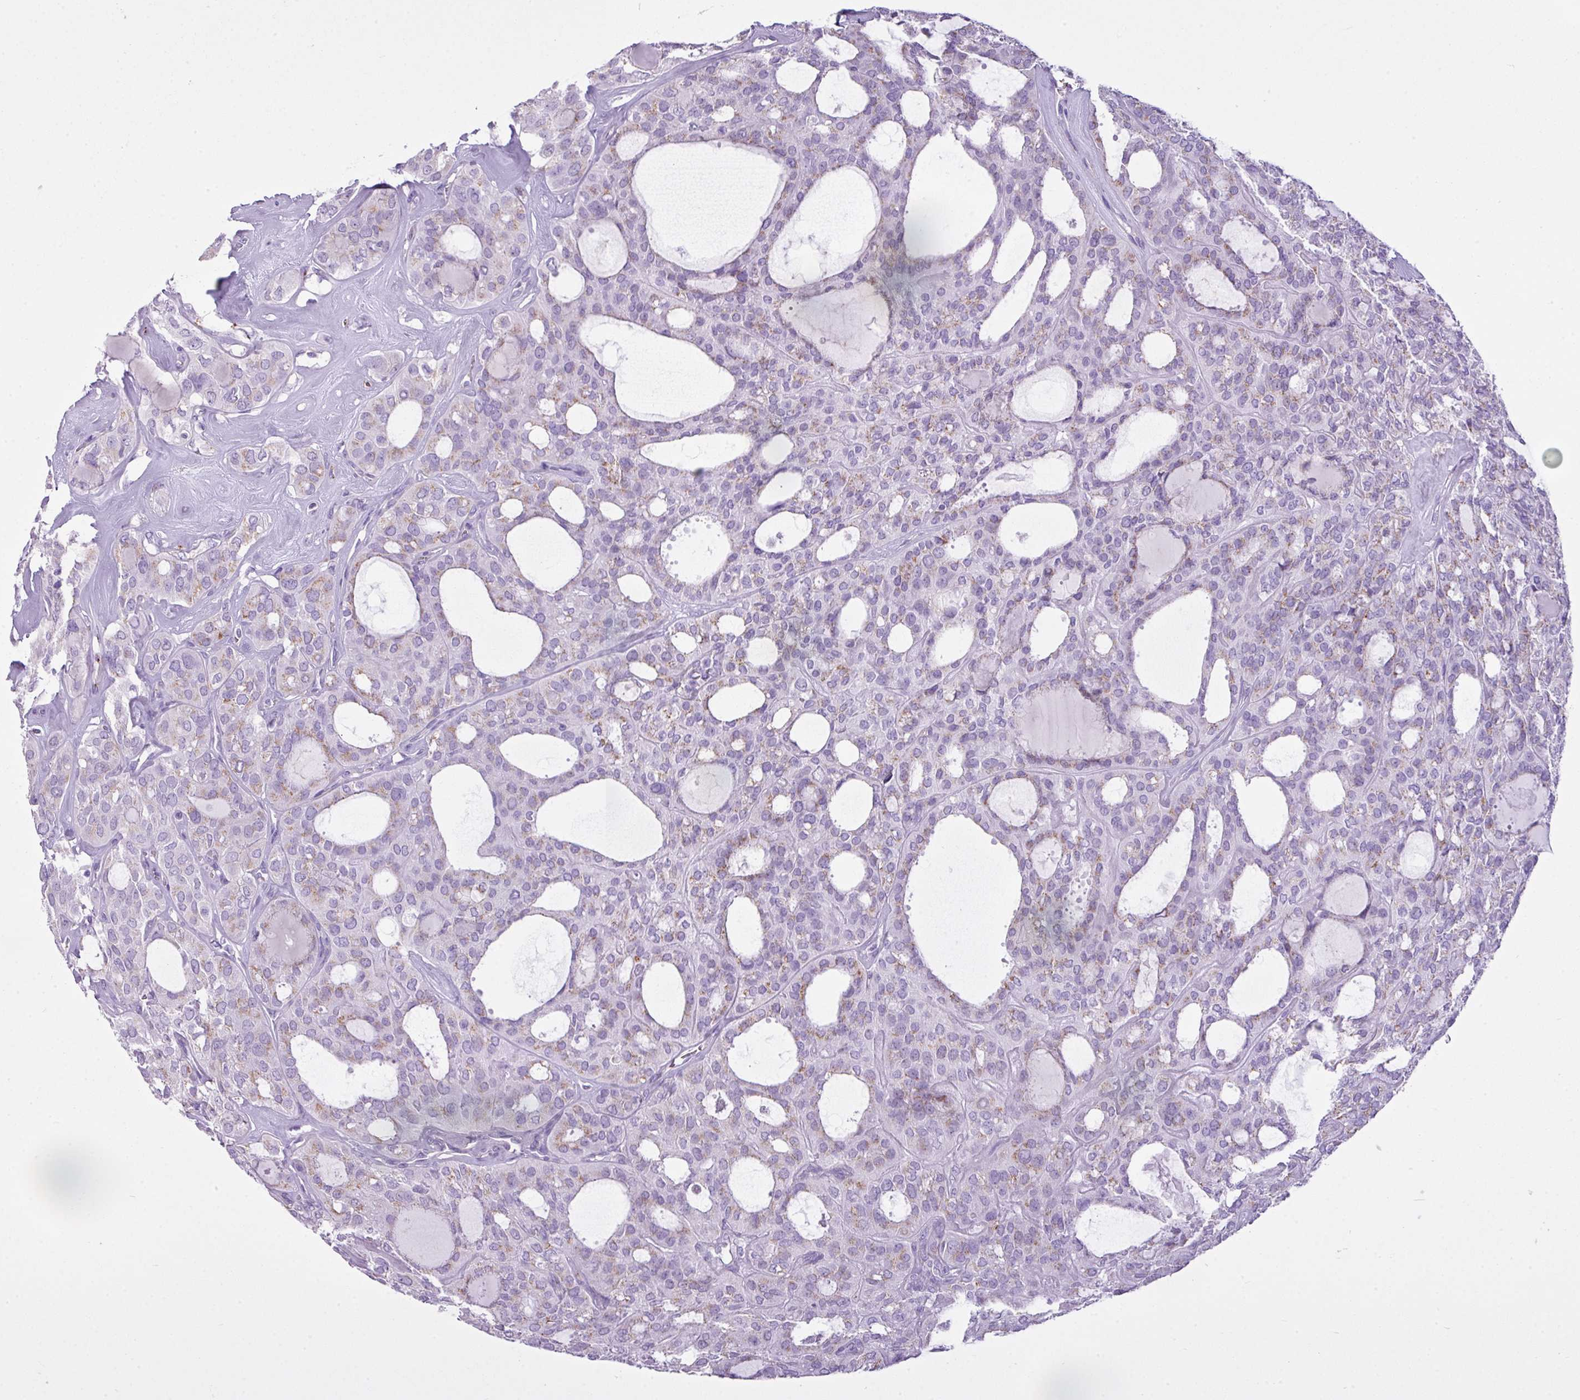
{"staining": {"intensity": "weak", "quantity": "<25%", "location": "cytoplasmic/membranous"}, "tissue": "thyroid cancer", "cell_type": "Tumor cells", "image_type": "cancer", "snomed": [{"axis": "morphology", "description": "Follicular adenoma carcinoma, NOS"}, {"axis": "topography", "description": "Thyroid gland"}], "caption": "Follicular adenoma carcinoma (thyroid) was stained to show a protein in brown. There is no significant positivity in tumor cells.", "gene": "FAM43A", "patient": {"sex": "male", "age": 75}}